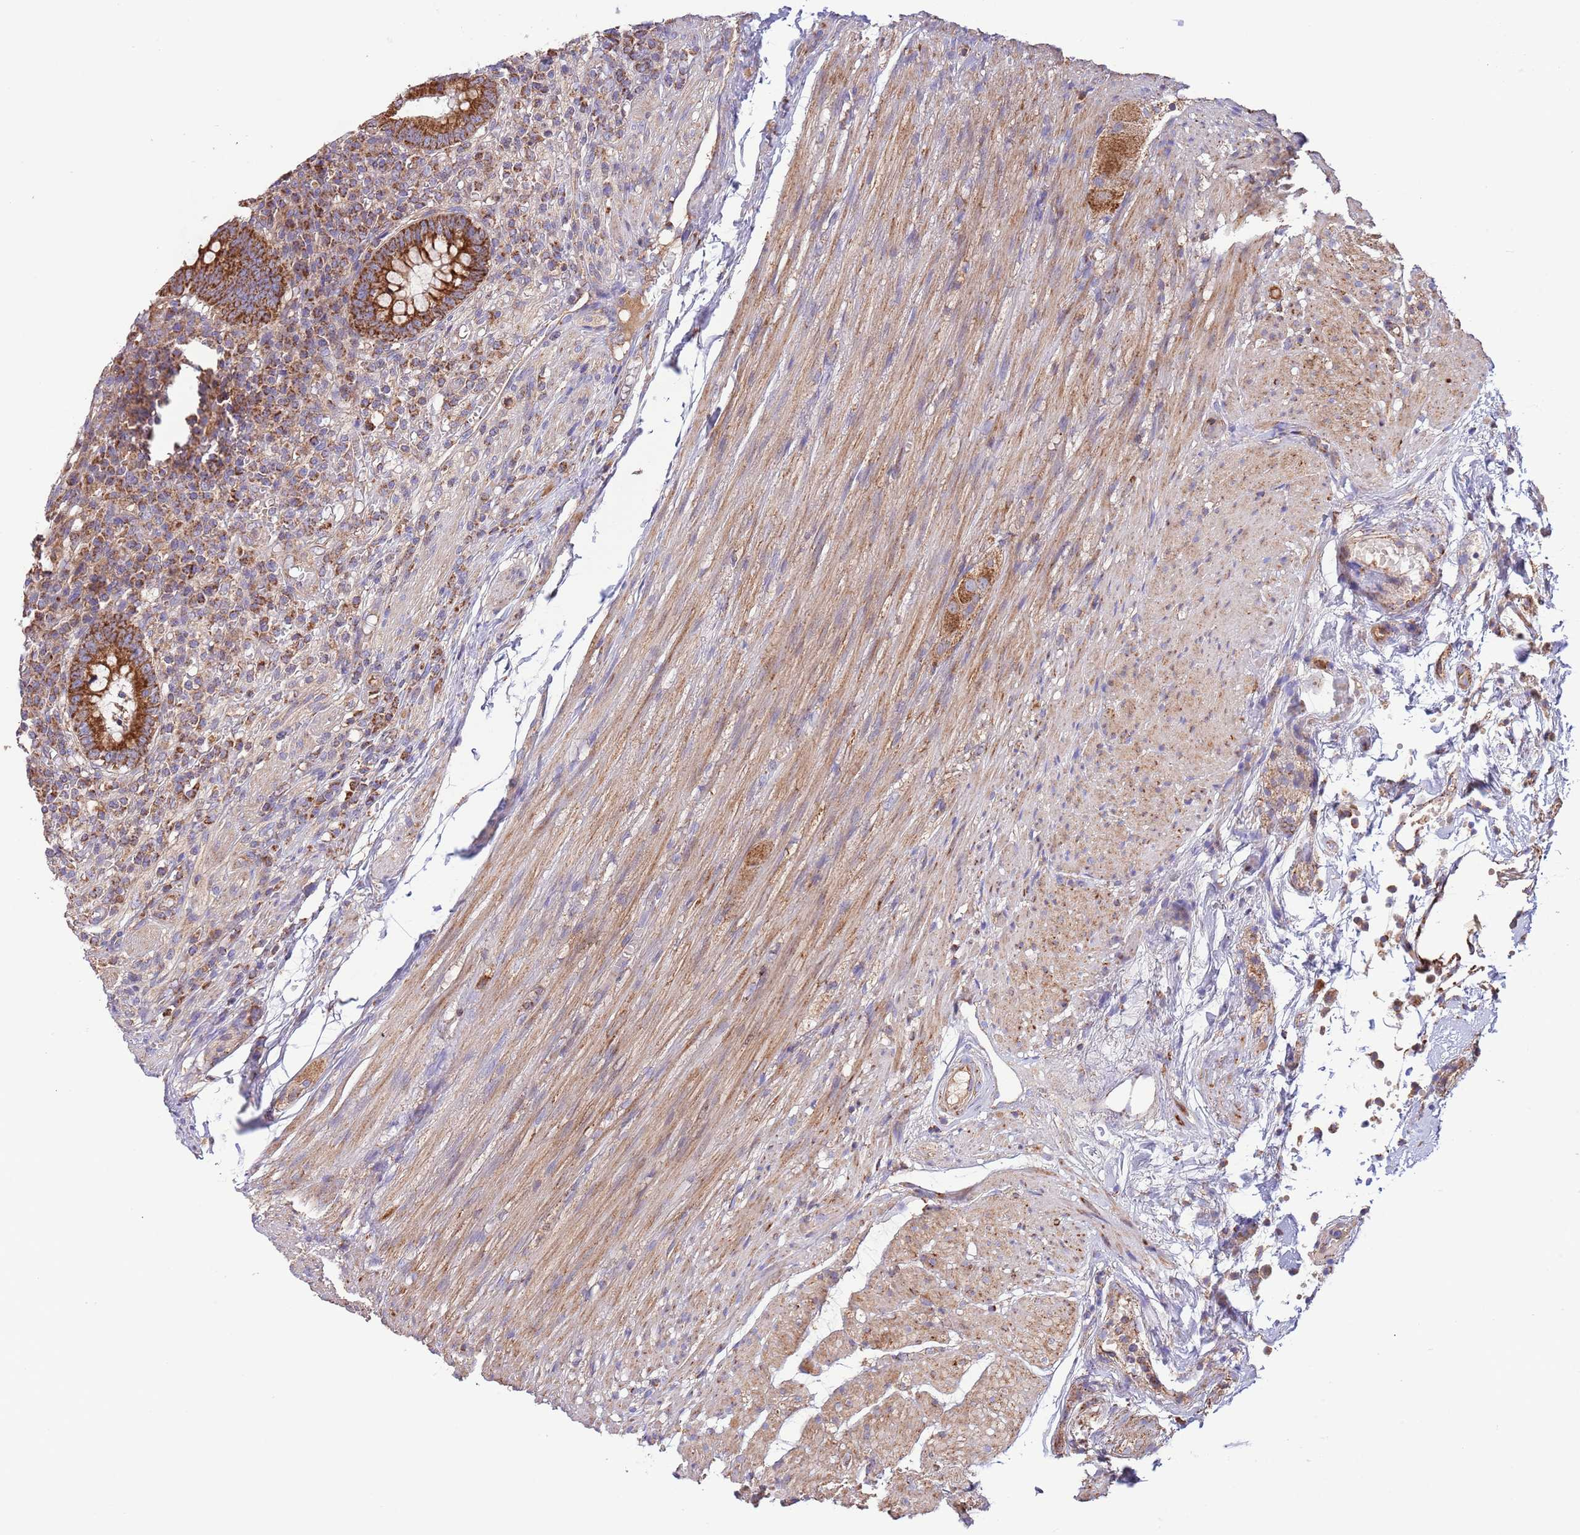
{"staining": {"intensity": "strong", "quantity": ">75%", "location": "cytoplasmic/membranous"}, "tissue": "appendix", "cell_type": "Glandular cells", "image_type": "normal", "snomed": [{"axis": "morphology", "description": "Normal tissue, NOS"}, {"axis": "topography", "description": "Appendix"}], "caption": "About >75% of glandular cells in benign human appendix demonstrate strong cytoplasmic/membranous protein positivity as visualized by brown immunohistochemical staining.", "gene": "DNAJA3", "patient": {"sex": "male", "age": 83}}